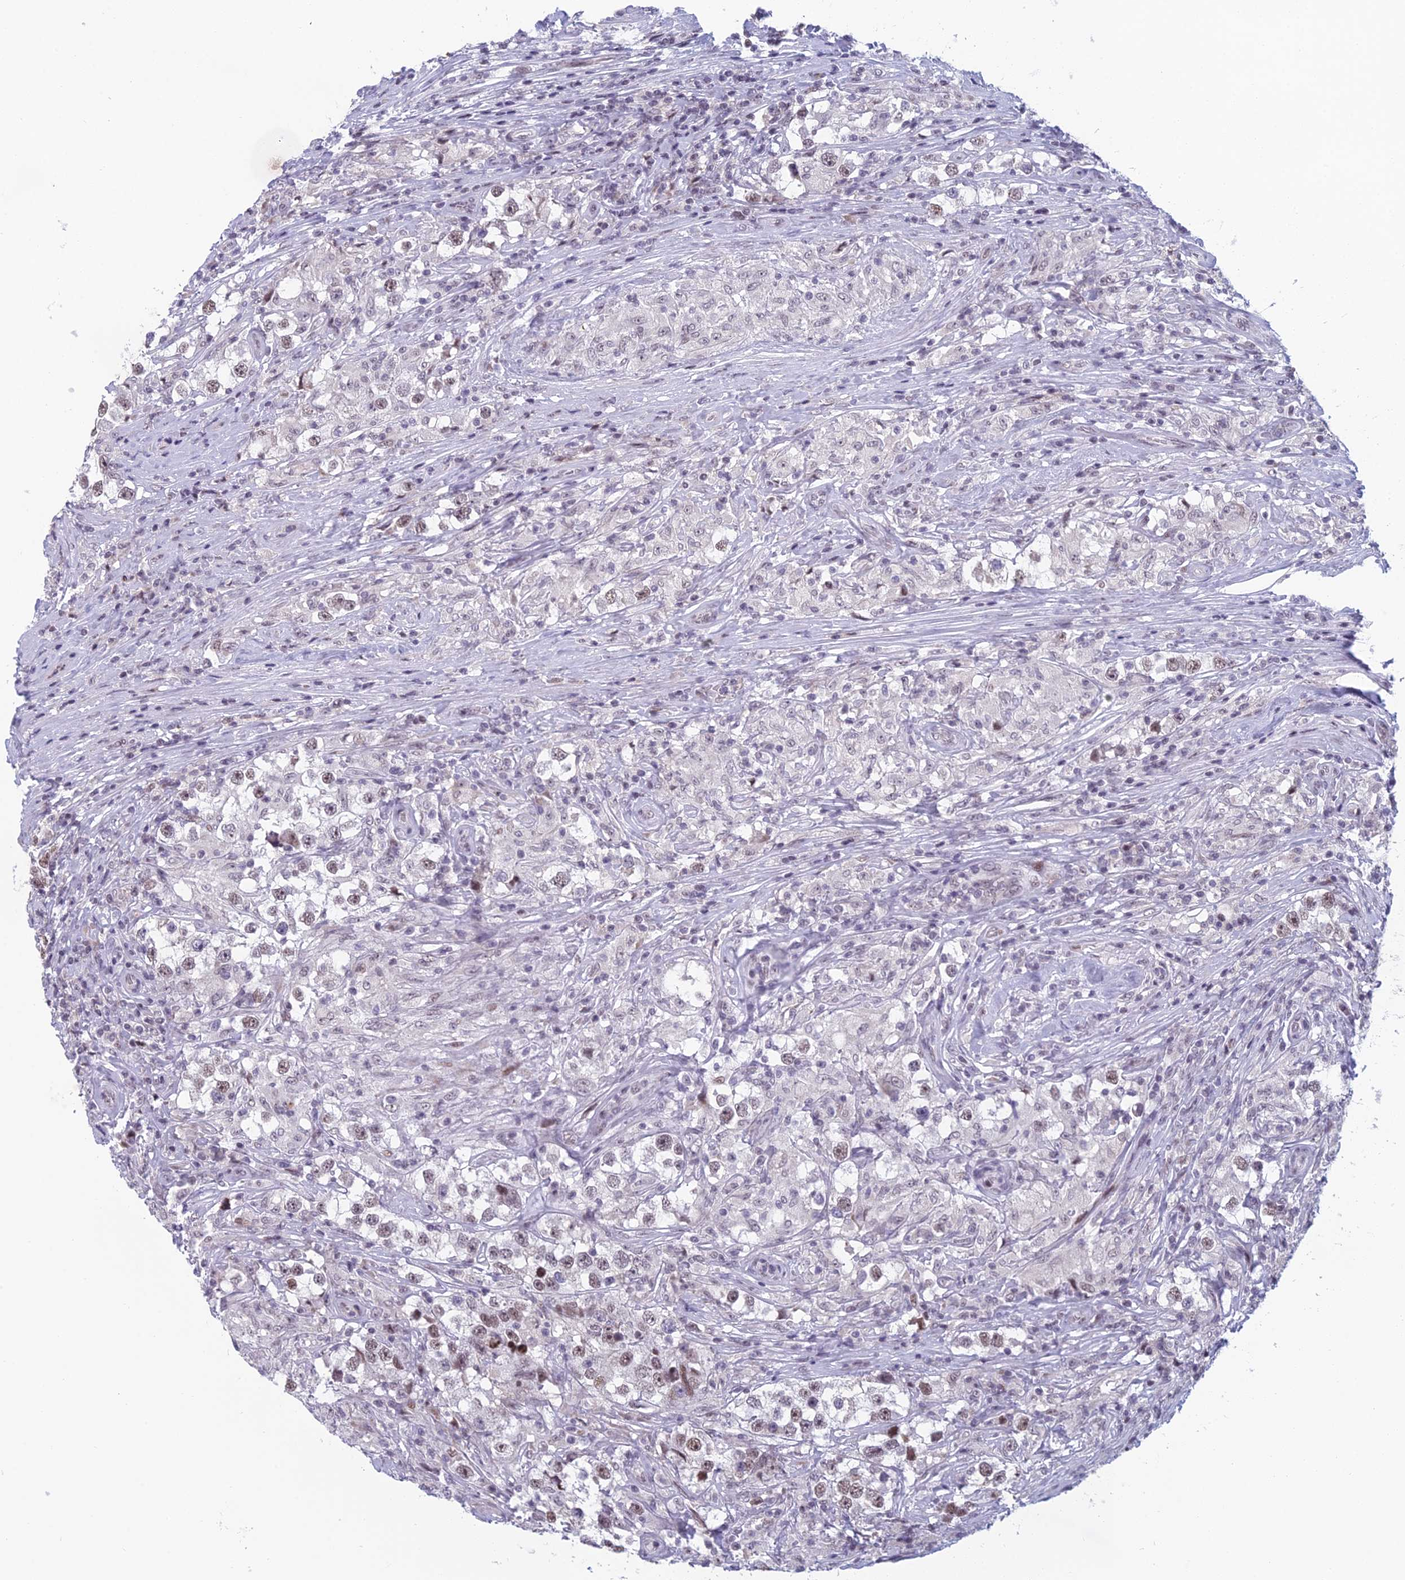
{"staining": {"intensity": "moderate", "quantity": "<25%", "location": "nuclear"}, "tissue": "testis cancer", "cell_type": "Tumor cells", "image_type": "cancer", "snomed": [{"axis": "morphology", "description": "Seminoma, NOS"}, {"axis": "topography", "description": "Testis"}], "caption": "High-magnification brightfield microscopy of testis cancer stained with DAB (3,3'-diaminobenzidine) (brown) and counterstained with hematoxylin (blue). tumor cells exhibit moderate nuclear positivity is identified in about<25% of cells.", "gene": "RGS17", "patient": {"sex": "male", "age": 46}}